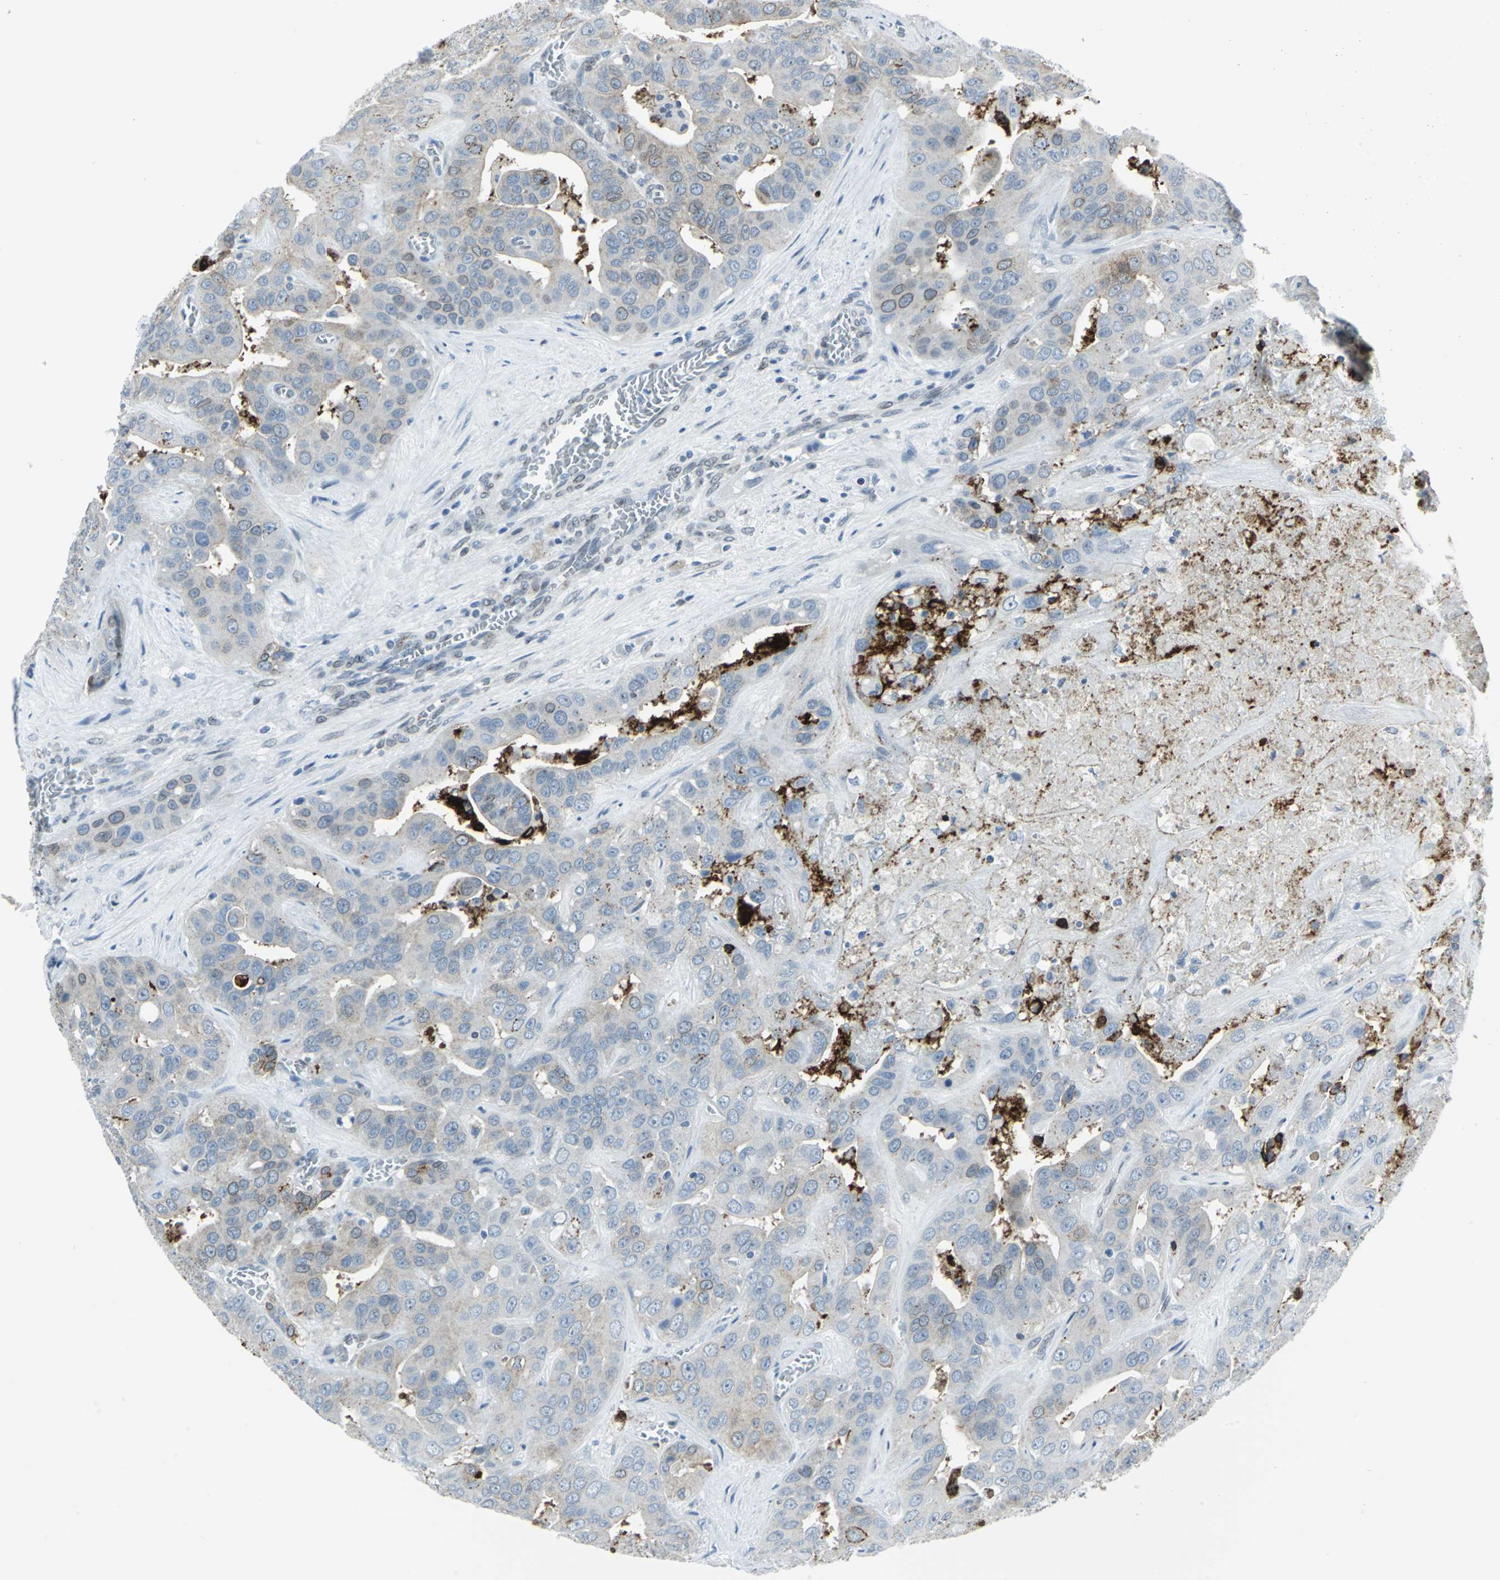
{"staining": {"intensity": "weak", "quantity": "25%-75%", "location": "cytoplasmic/membranous"}, "tissue": "liver cancer", "cell_type": "Tumor cells", "image_type": "cancer", "snomed": [{"axis": "morphology", "description": "Cholangiocarcinoma"}, {"axis": "topography", "description": "Liver"}], "caption": "The micrograph demonstrates a brown stain indicating the presence of a protein in the cytoplasmic/membranous of tumor cells in cholangiocarcinoma (liver).", "gene": "SNUPN", "patient": {"sex": "female", "age": 52}}